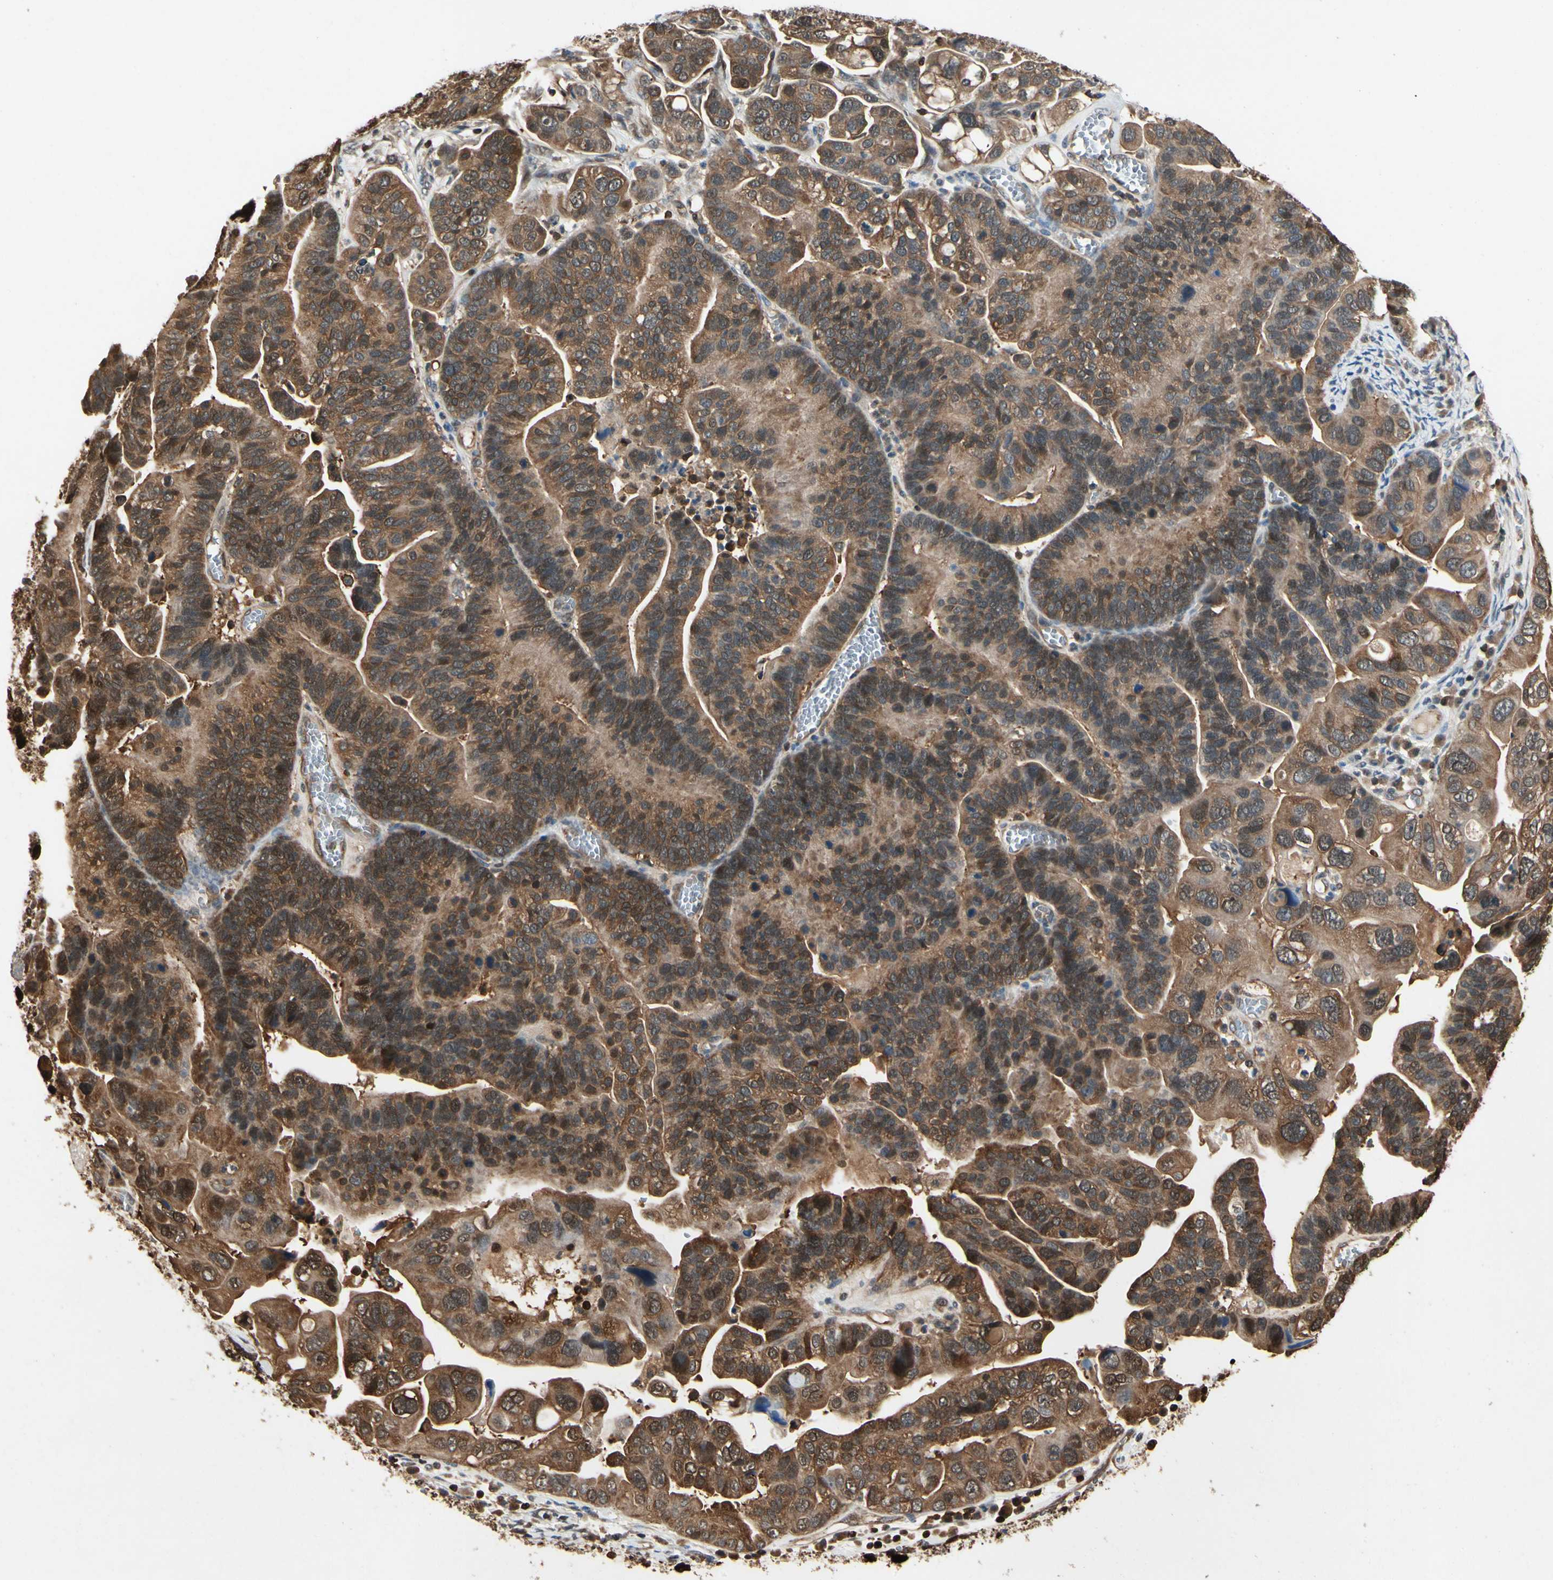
{"staining": {"intensity": "moderate", "quantity": ">75%", "location": "cytoplasmic/membranous,nuclear"}, "tissue": "ovarian cancer", "cell_type": "Tumor cells", "image_type": "cancer", "snomed": [{"axis": "morphology", "description": "Cystadenocarcinoma, serous, NOS"}, {"axis": "topography", "description": "Ovary"}], "caption": "Immunohistochemistry of human ovarian serous cystadenocarcinoma displays medium levels of moderate cytoplasmic/membranous and nuclear staining in about >75% of tumor cells. (Stains: DAB (3,3'-diaminobenzidine) in brown, nuclei in blue, Microscopy: brightfield microscopy at high magnification).", "gene": "YWHAQ", "patient": {"sex": "female", "age": 56}}